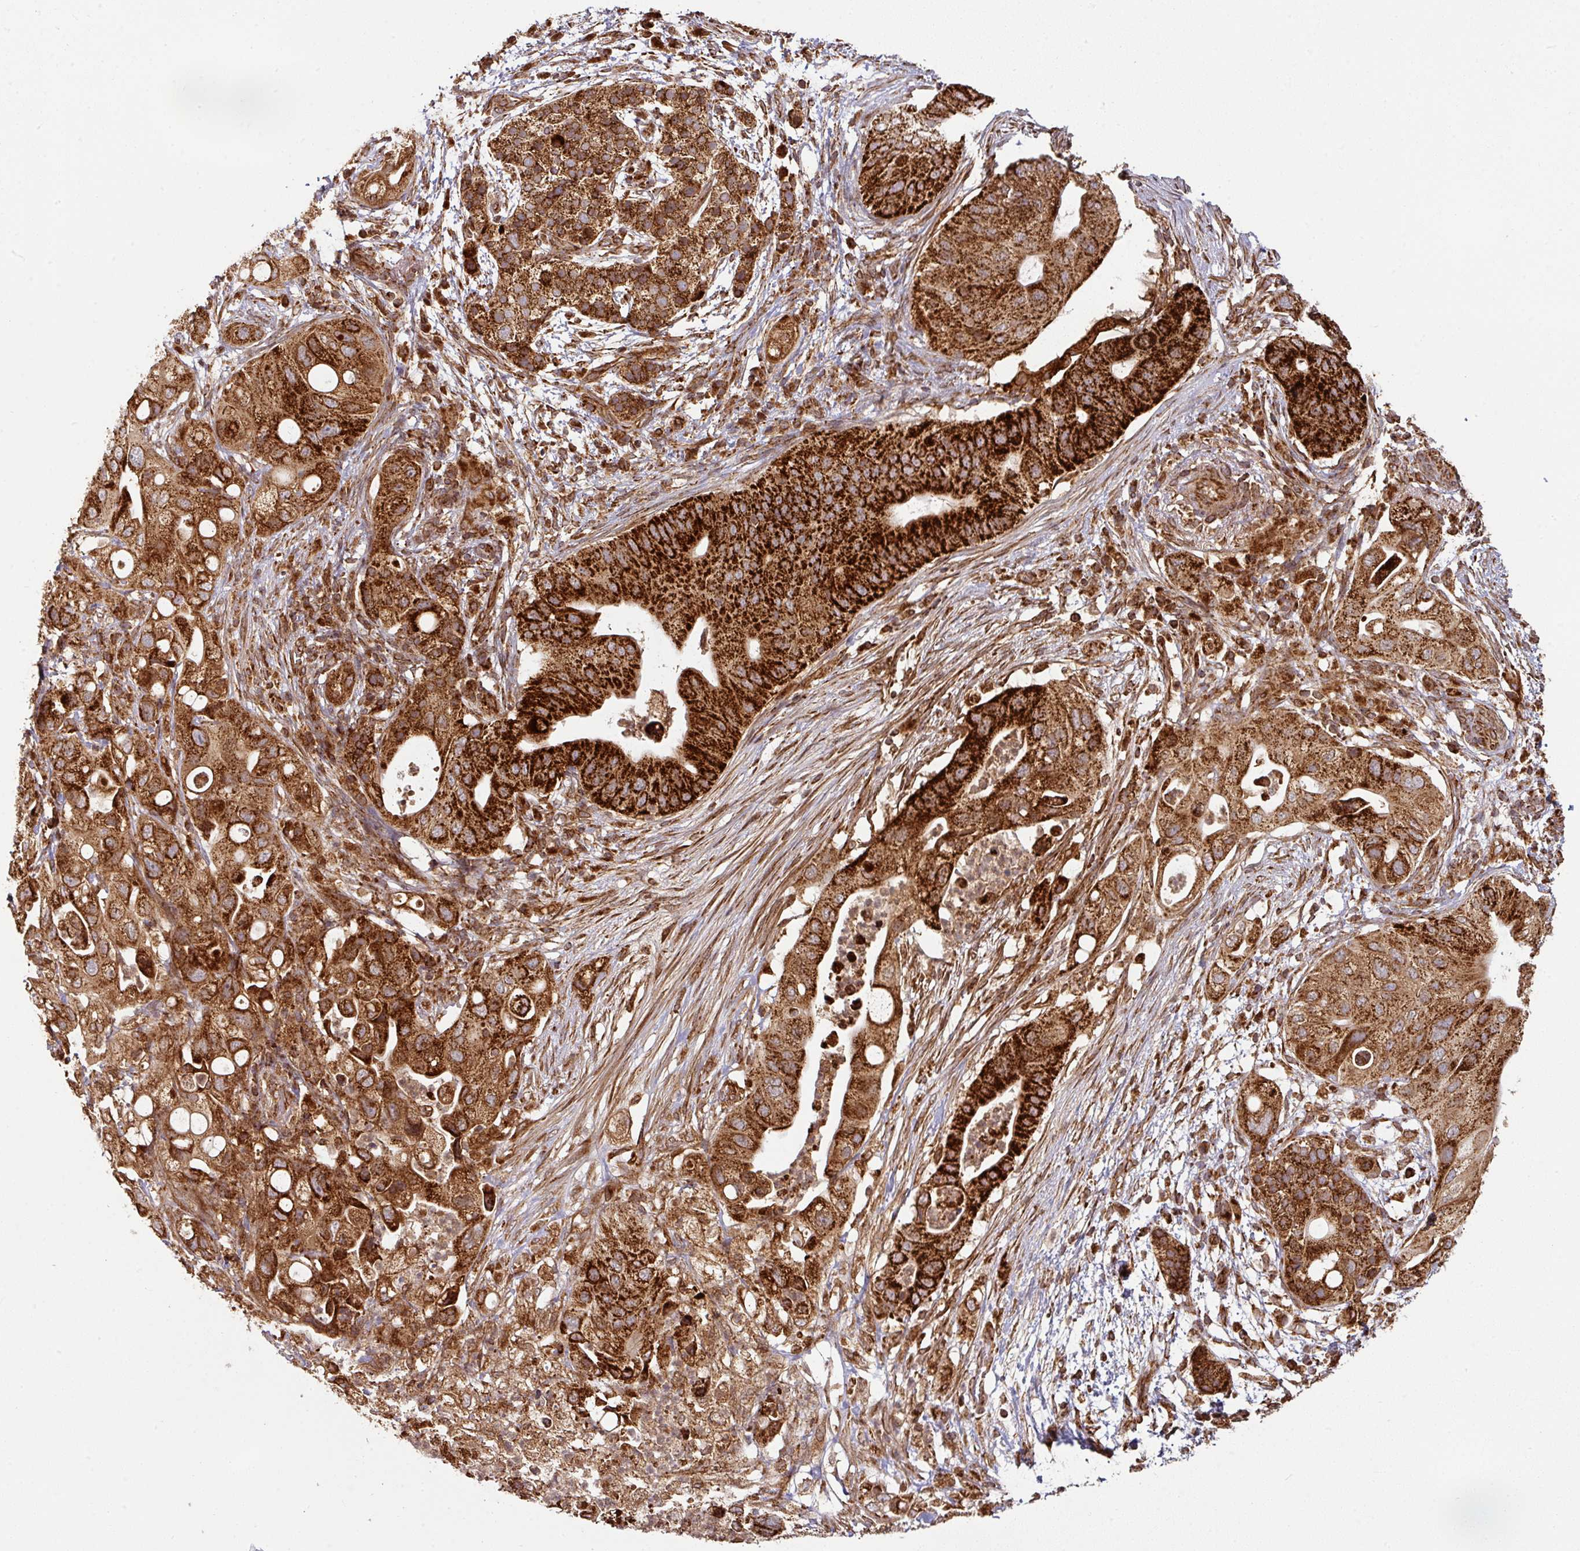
{"staining": {"intensity": "strong", "quantity": ">75%", "location": "cytoplasmic/membranous"}, "tissue": "pancreatic cancer", "cell_type": "Tumor cells", "image_type": "cancer", "snomed": [{"axis": "morphology", "description": "Adenocarcinoma, NOS"}, {"axis": "topography", "description": "Pancreas"}], "caption": "Immunohistochemical staining of pancreatic adenocarcinoma reveals high levels of strong cytoplasmic/membranous protein positivity in about >75% of tumor cells. Ihc stains the protein in brown and the nuclei are stained blue.", "gene": "TRAP1", "patient": {"sex": "female", "age": 72}}